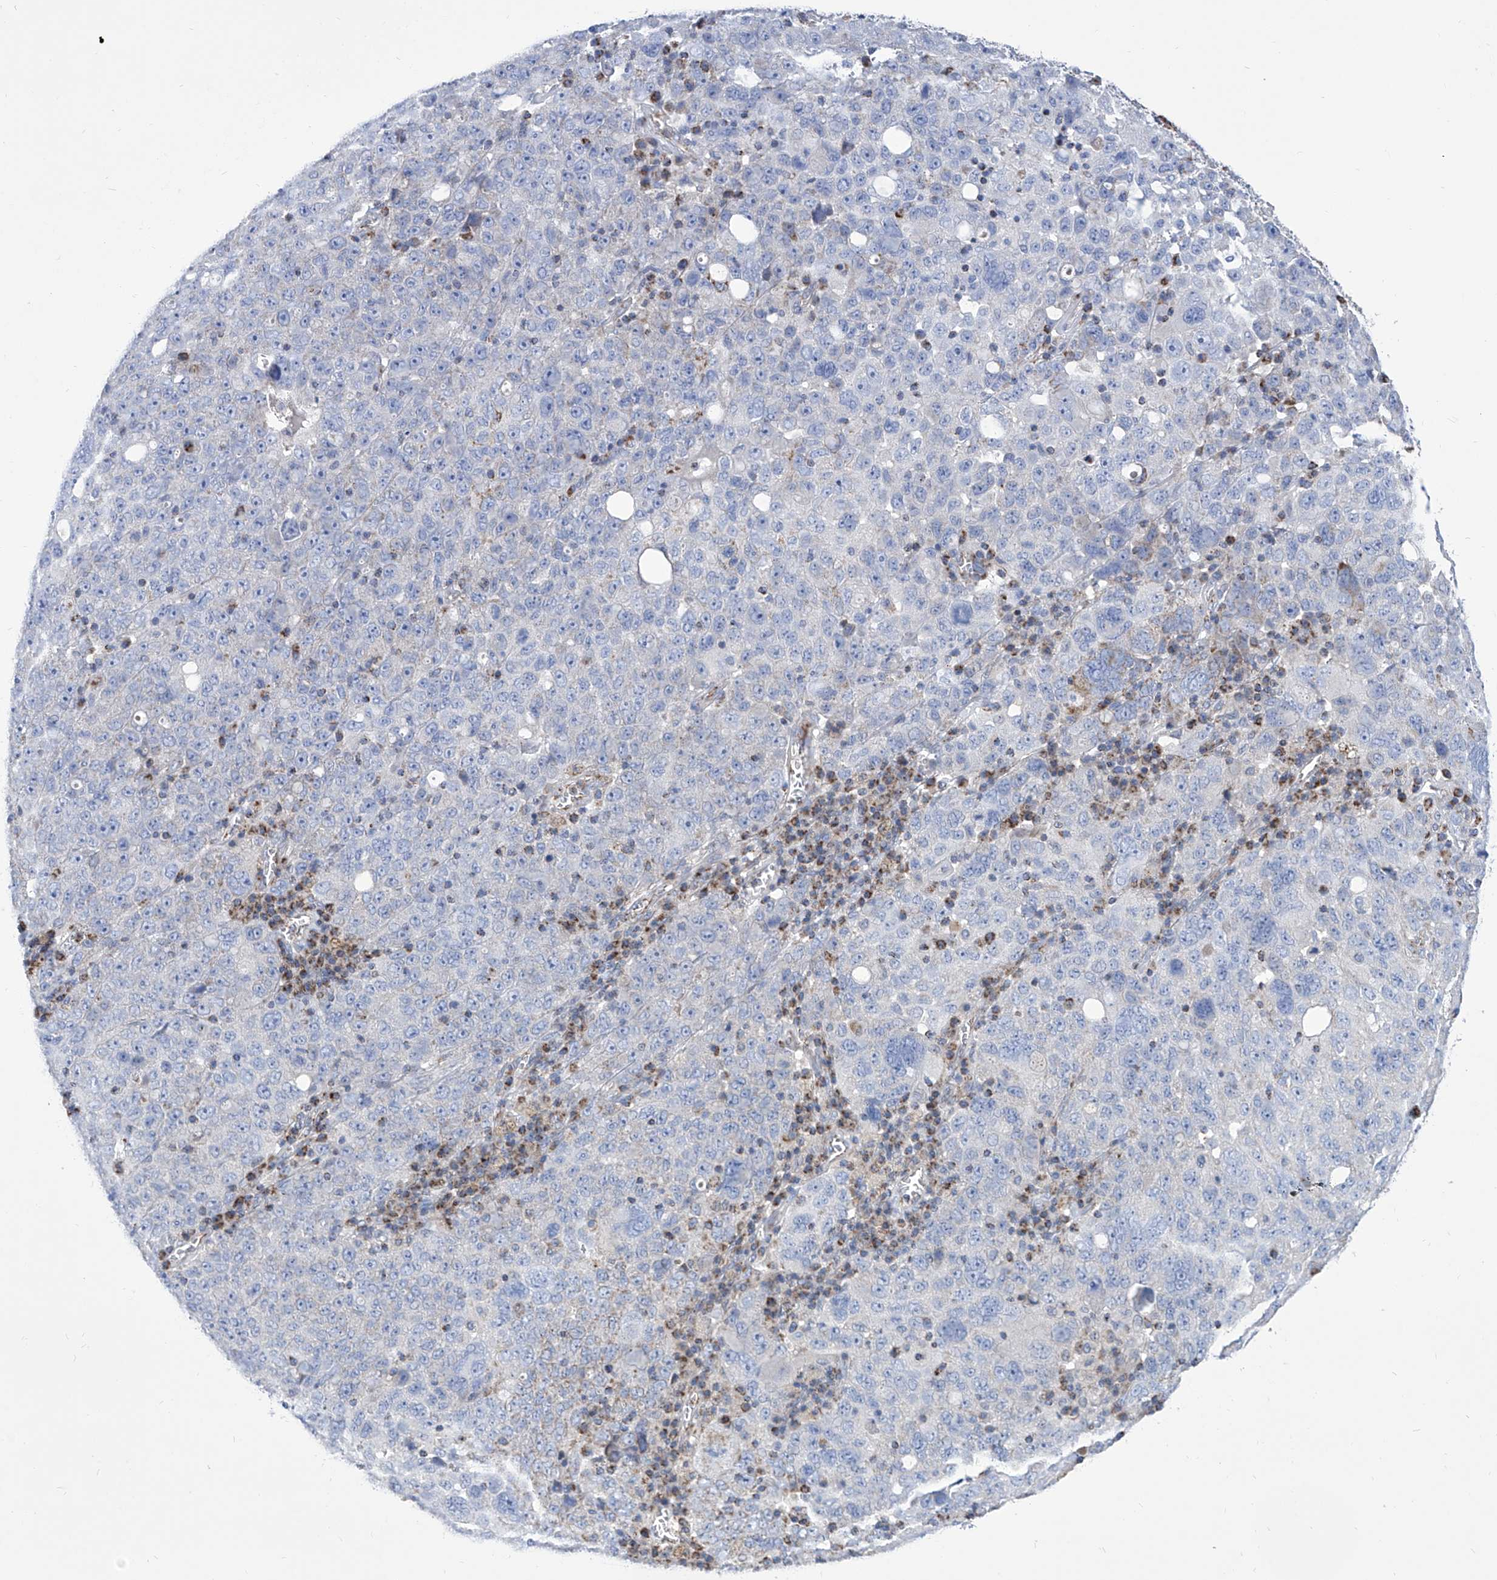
{"staining": {"intensity": "negative", "quantity": "none", "location": "none"}, "tissue": "ovarian cancer", "cell_type": "Tumor cells", "image_type": "cancer", "snomed": [{"axis": "morphology", "description": "Carcinoma, endometroid"}, {"axis": "topography", "description": "Ovary"}], "caption": "An IHC photomicrograph of ovarian endometroid carcinoma is shown. There is no staining in tumor cells of ovarian endometroid carcinoma.", "gene": "SRBD1", "patient": {"sex": "female", "age": 62}}